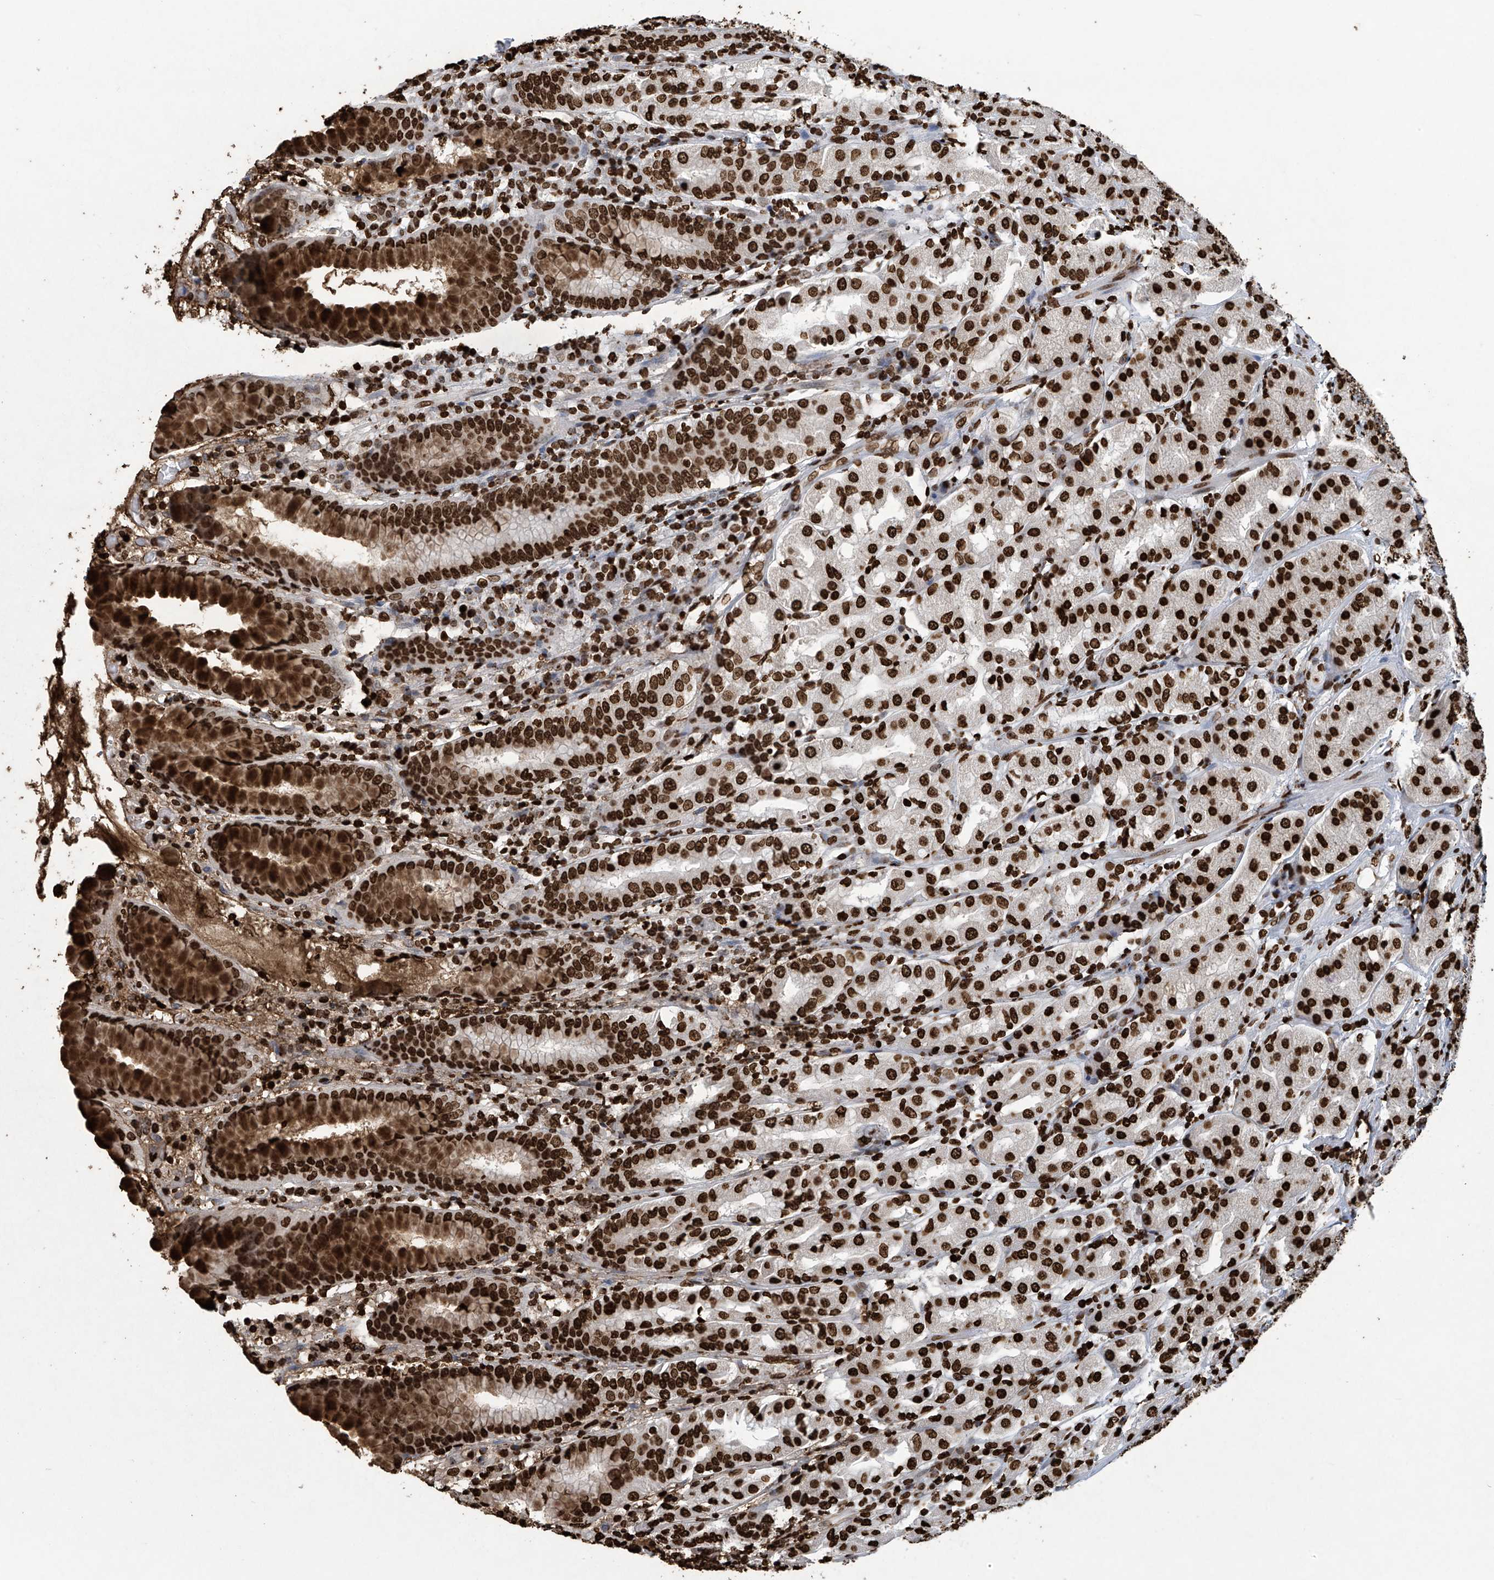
{"staining": {"intensity": "strong", "quantity": ">75%", "location": "nuclear"}, "tissue": "stomach", "cell_type": "Glandular cells", "image_type": "normal", "snomed": [{"axis": "morphology", "description": "Normal tissue, NOS"}, {"axis": "topography", "description": "Stomach"}, {"axis": "topography", "description": "Stomach, lower"}], "caption": "DAB (3,3'-diaminobenzidine) immunohistochemical staining of benign human stomach displays strong nuclear protein staining in about >75% of glandular cells.", "gene": "H3", "patient": {"sex": "female", "age": 56}}